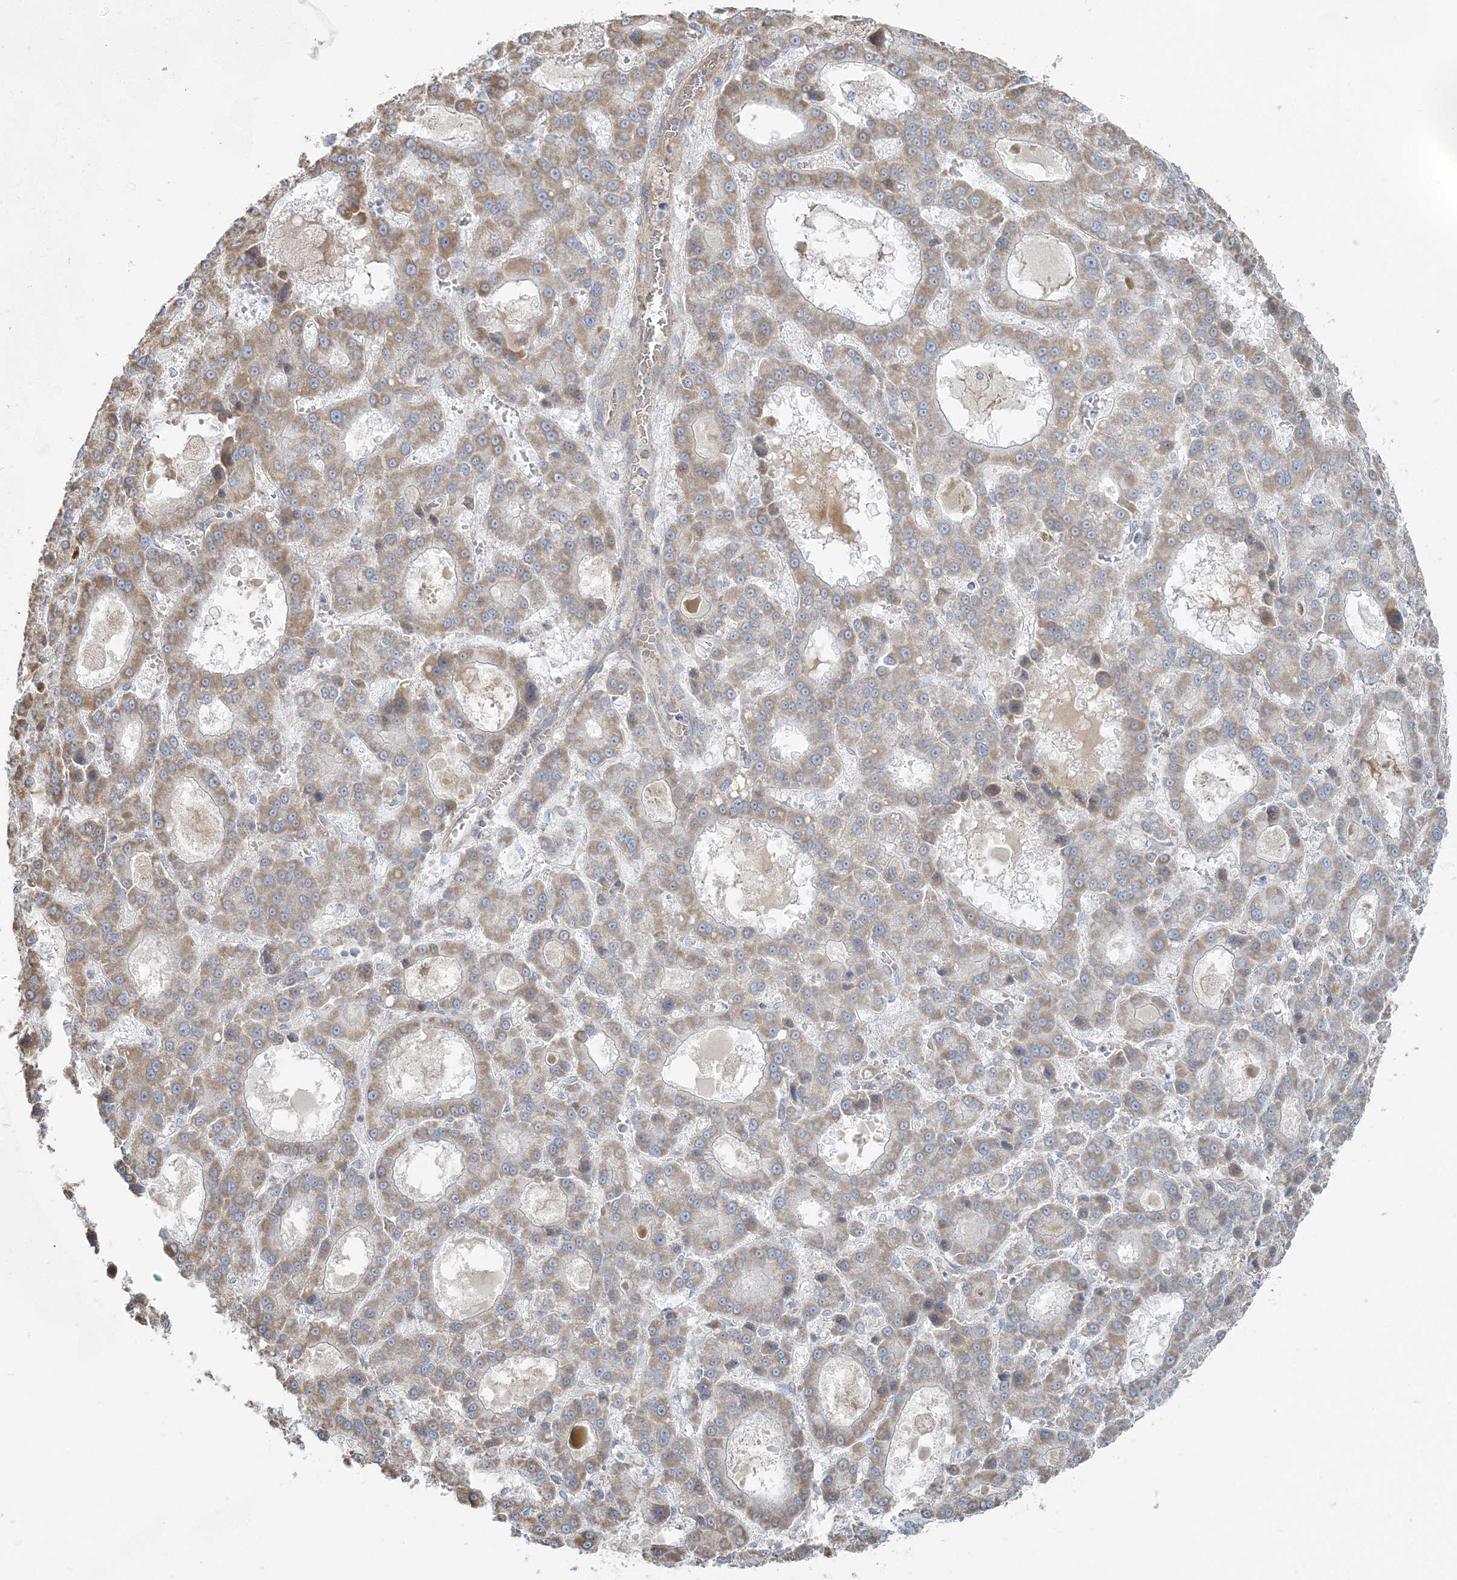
{"staining": {"intensity": "weak", "quantity": ">75%", "location": "cytoplasmic/membranous"}, "tissue": "liver cancer", "cell_type": "Tumor cells", "image_type": "cancer", "snomed": [{"axis": "morphology", "description": "Carcinoma, Hepatocellular, NOS"}, {"axis": "topography", "description": "Liver"}], "caption": "Tumor cells reveal weak cytoplasmic/membranous expression in about >75% of cells in liver cancer (hepatocellular carcinoma). Nuclei are stained in blue.", "gene": "SLC22A16", "patient": {"sex": "male", "age": 70}}